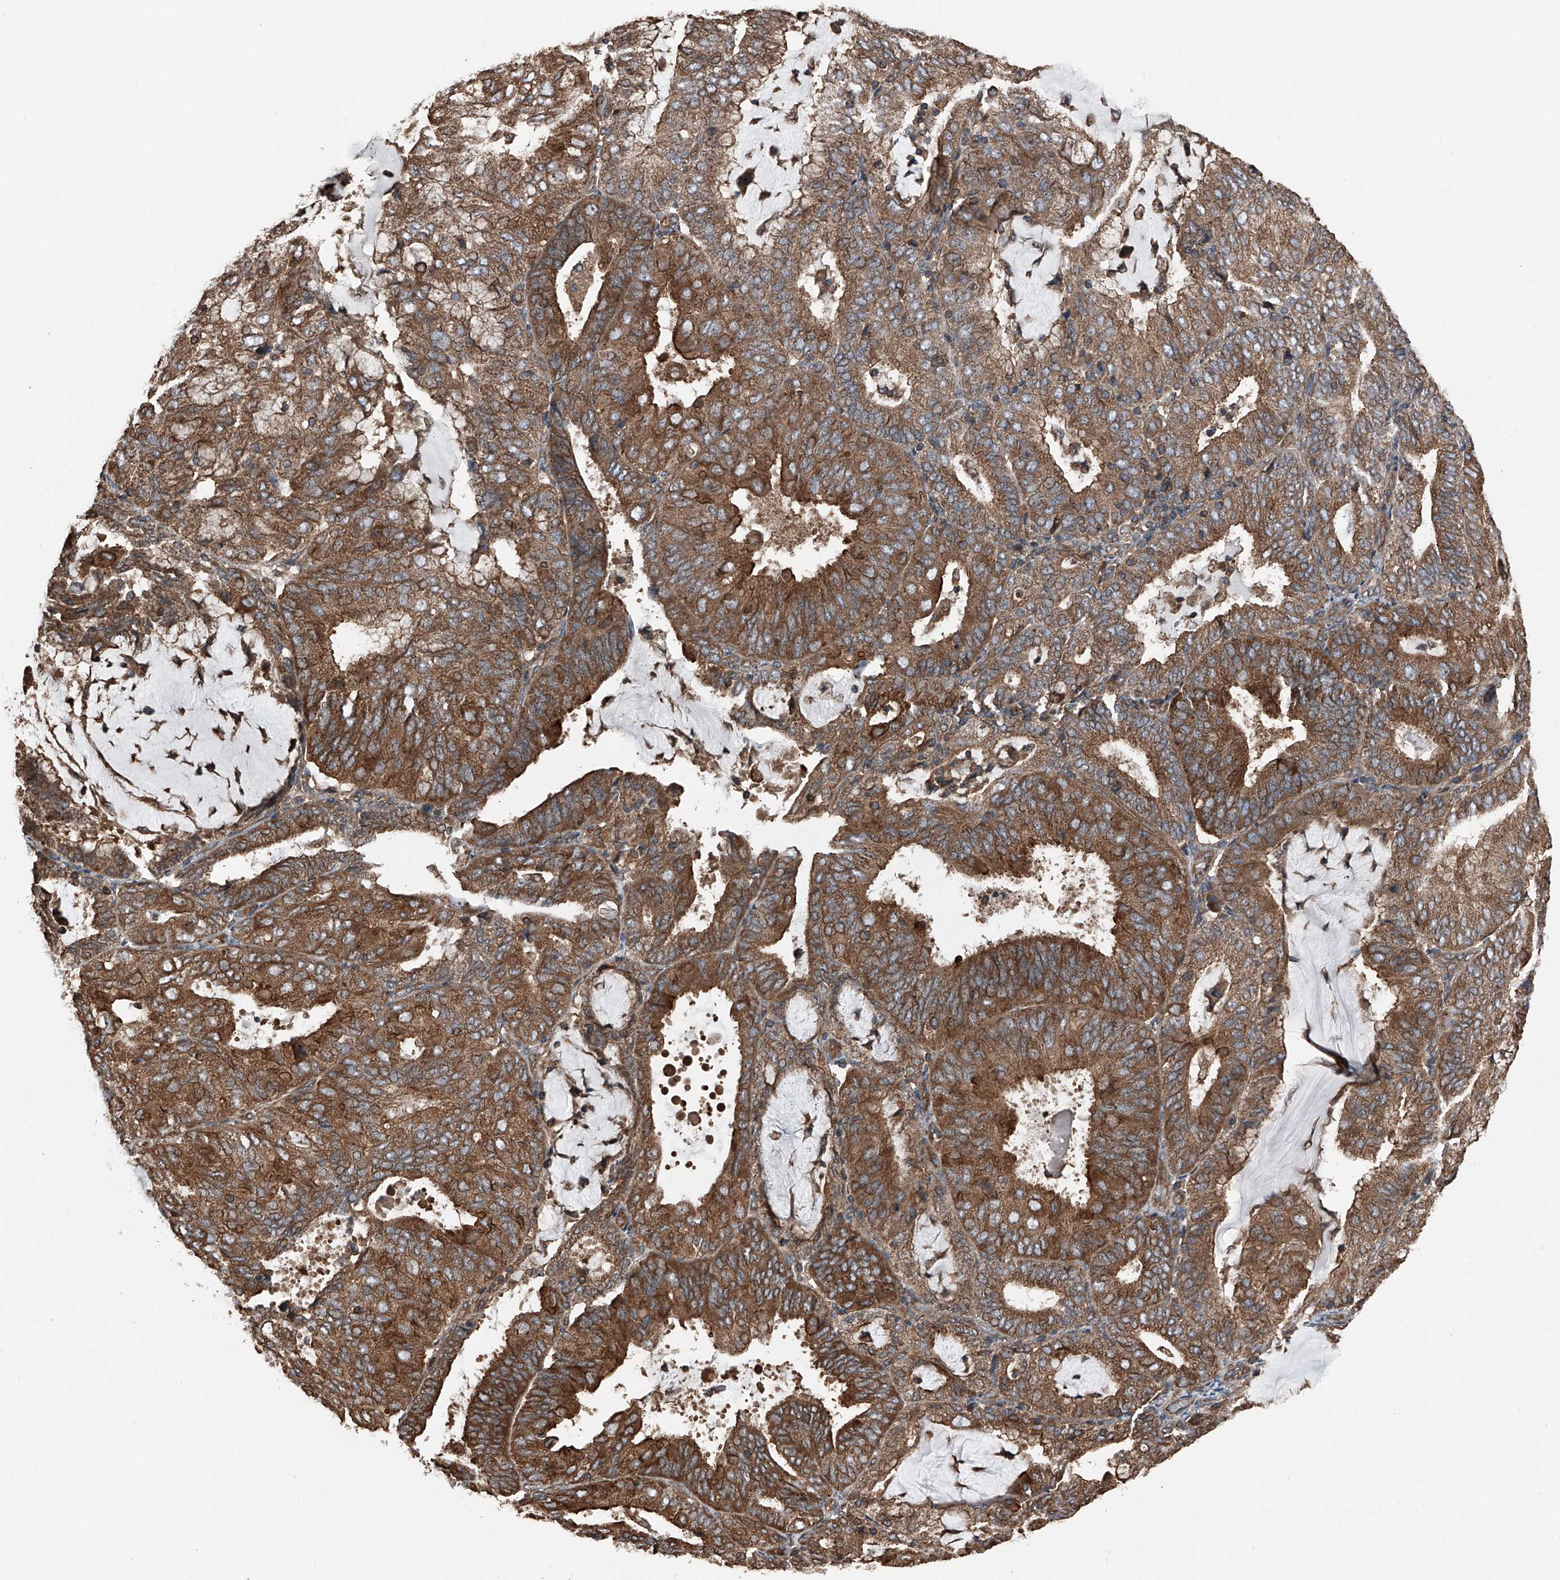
{"staining": {"intensity": "strong", "quantity": ">75%", "location": "cytoplasmic/membranous"}, "tissue": "endometrial cancer", "cell_type": "Tumor cells", "image_type": "cancer", "snomed": [{"axis": "morphology", "description": "Adenocarcinoma, NOS"}, {"axis": "topography", "description": "Endometrium"}], "caption": "Brown immunohistochemical staining in human adenocarcinoma (endometrial) shows strong cytoplasmic/membranous expression in about >75% of tumor cells.", "gene": "KCNJ2", "patient": {"sex": "female", "age": 81}}